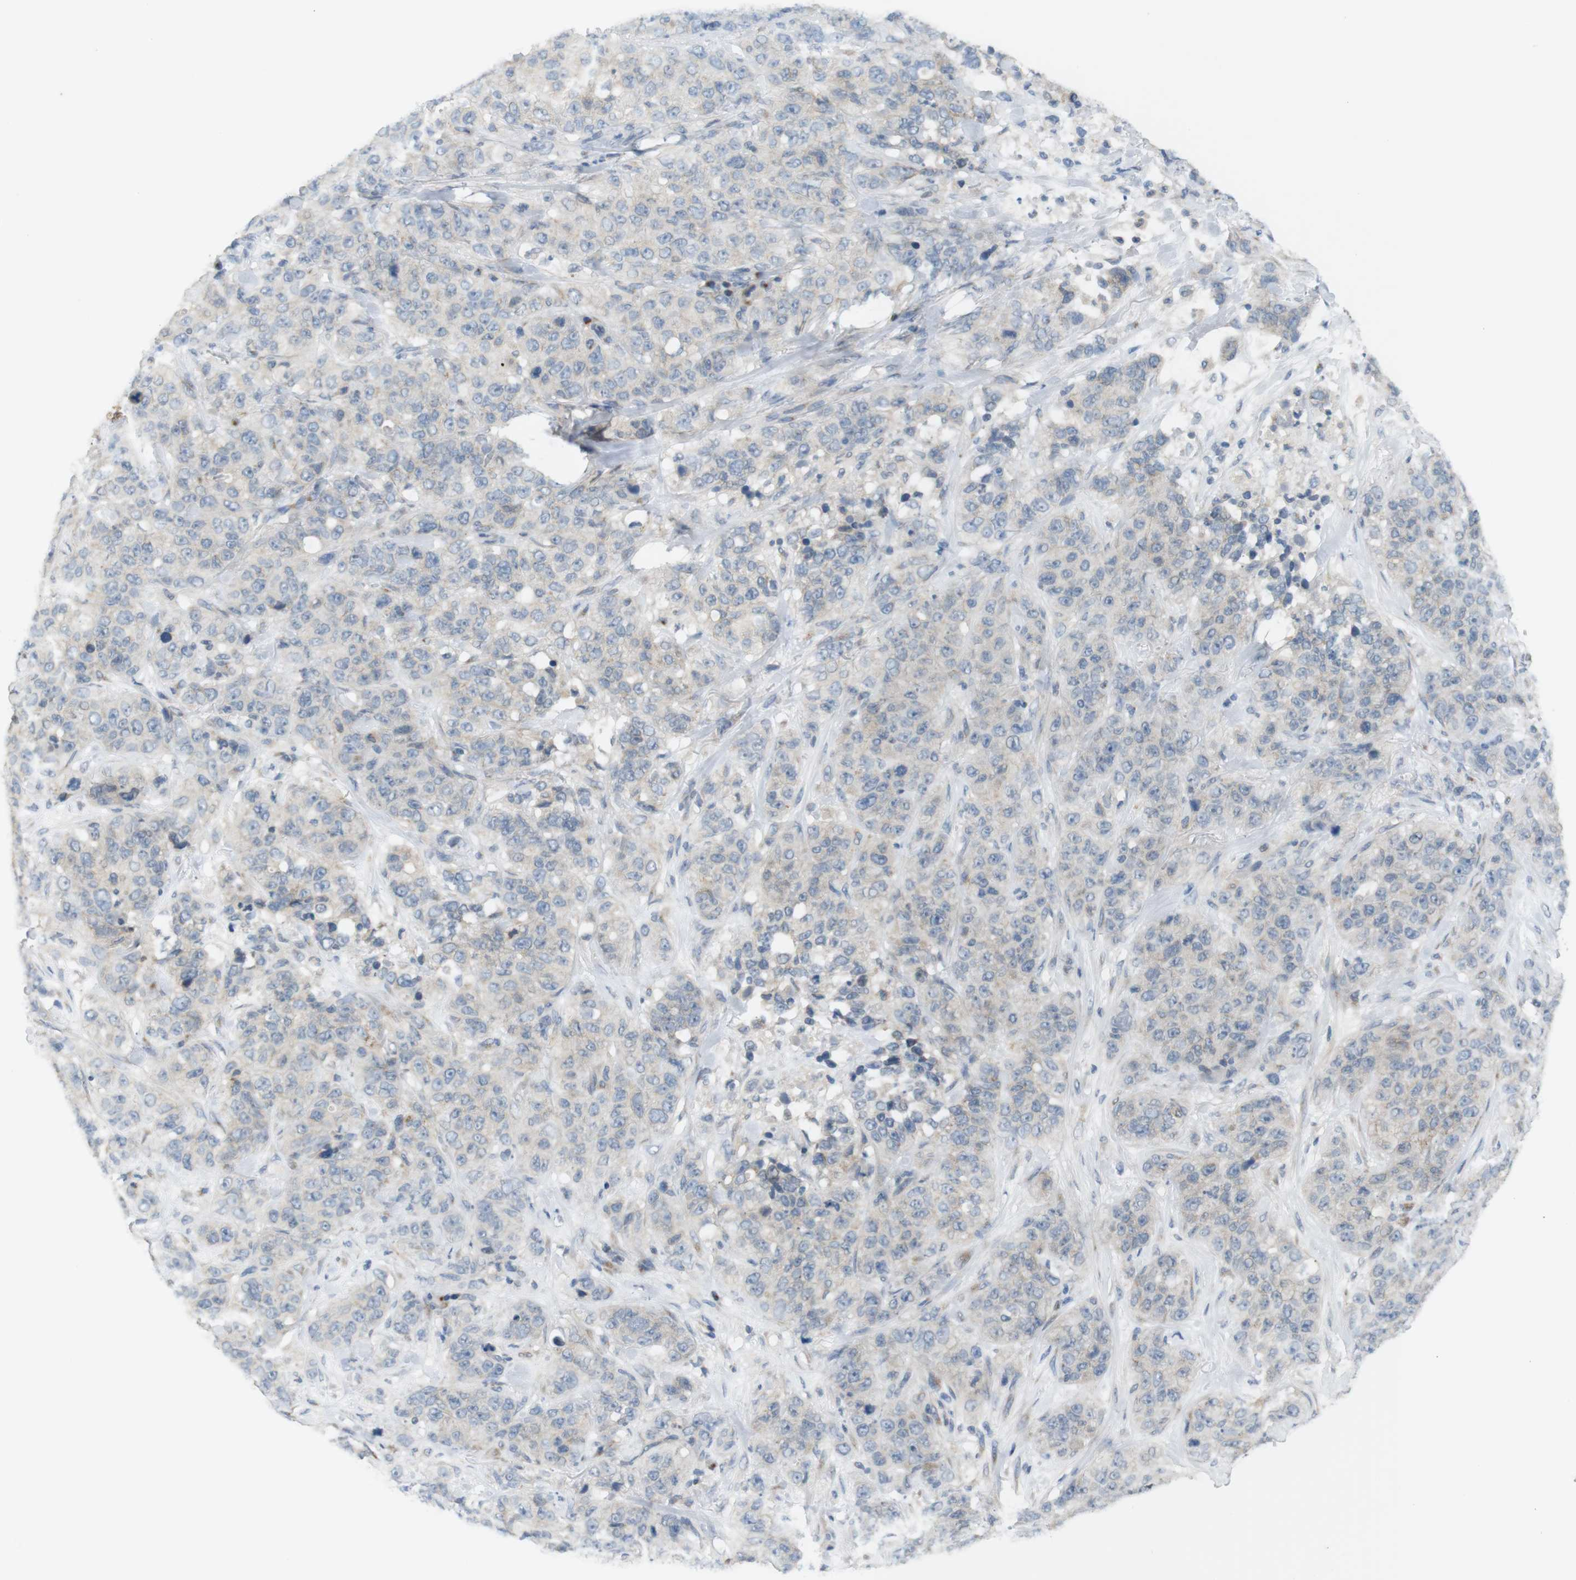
{"staining": {"intensity": "weak", "quantity": "<25%", "location": "cytoplasmic/membranous"}, "tissue": "stomach cancer", "cell_type": "Tumor cells", "image_type": "cancer", "snomed": [{"axis": "morphology", "description": "Adenocarcinoma, NOS"}, {"axis": "topography", "description": "Stomach"}], "caption": "Immunohistochemistry of human stomach adenocarcinoma displays no positivity in tumor cells.", "gene": "YIPF3", "patient": {"sex": "male", "age": 48}}